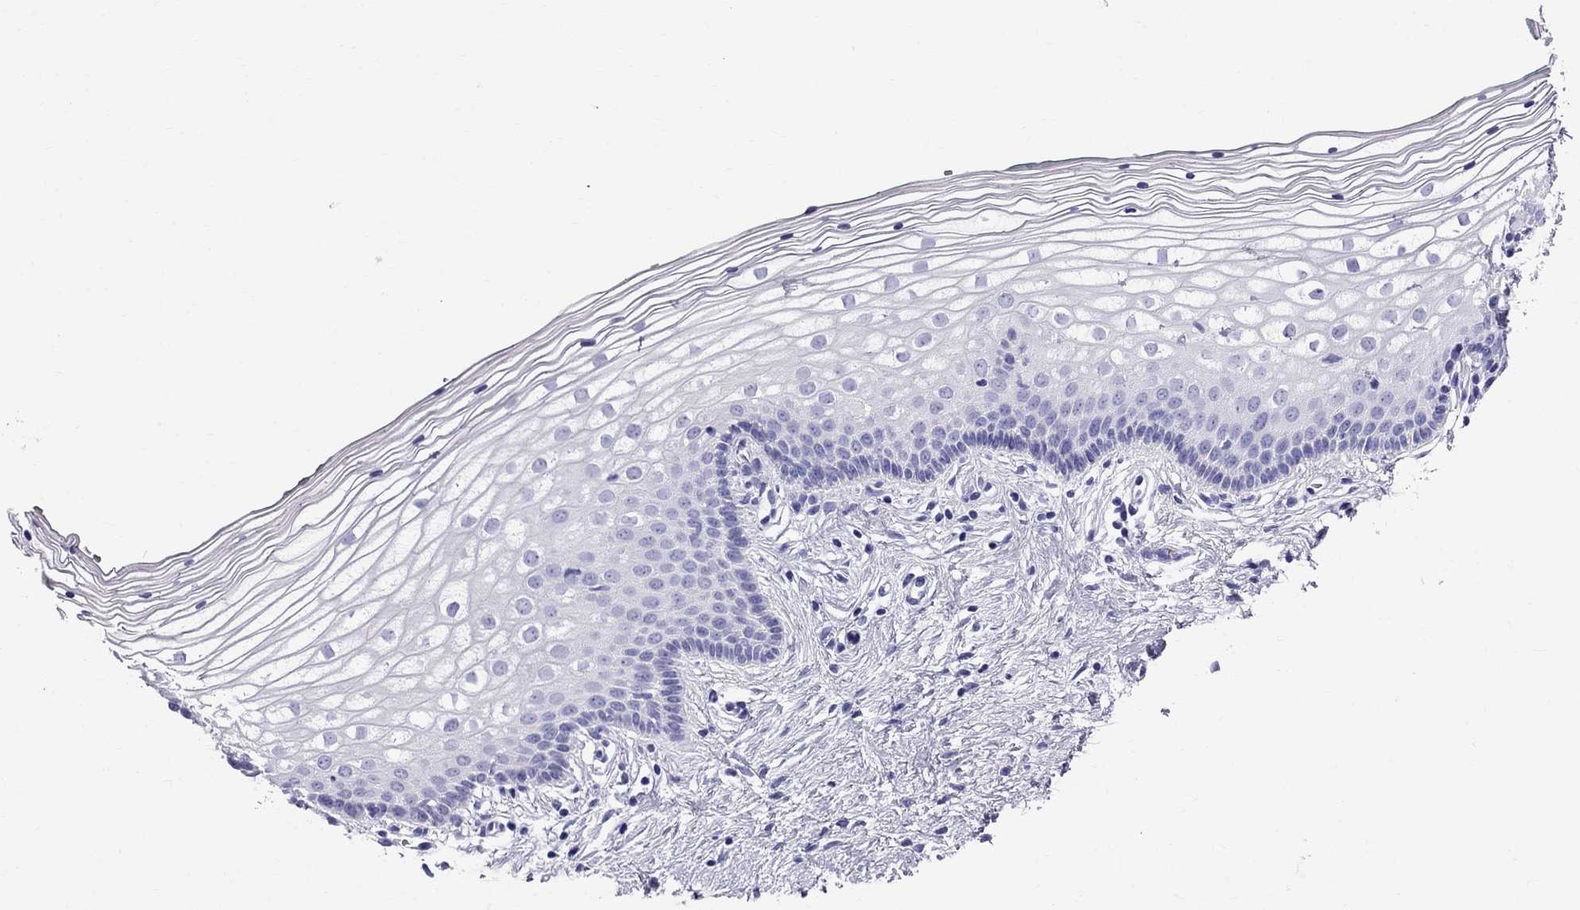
{"staining": {"intensity": "negative", "quantity": "none", "location": "none"}, "tissue": "vagina", "cell_type": "Squamous epithelial cells", "image_type": "normal", "snomed": [{"axis": "morphology", "description": "Normal tissue, NOS"}, {"axis": "topography", "description": "Vagina"}], "caption": "Benign vagina was stained to show a protein in brown. There is no significant staining in squamous epithelial cells. (Brightfield microscopy of DAB IHC at high magnification).", "gene": "SCART1", "patient": {"sex": "female", "age": 36}}